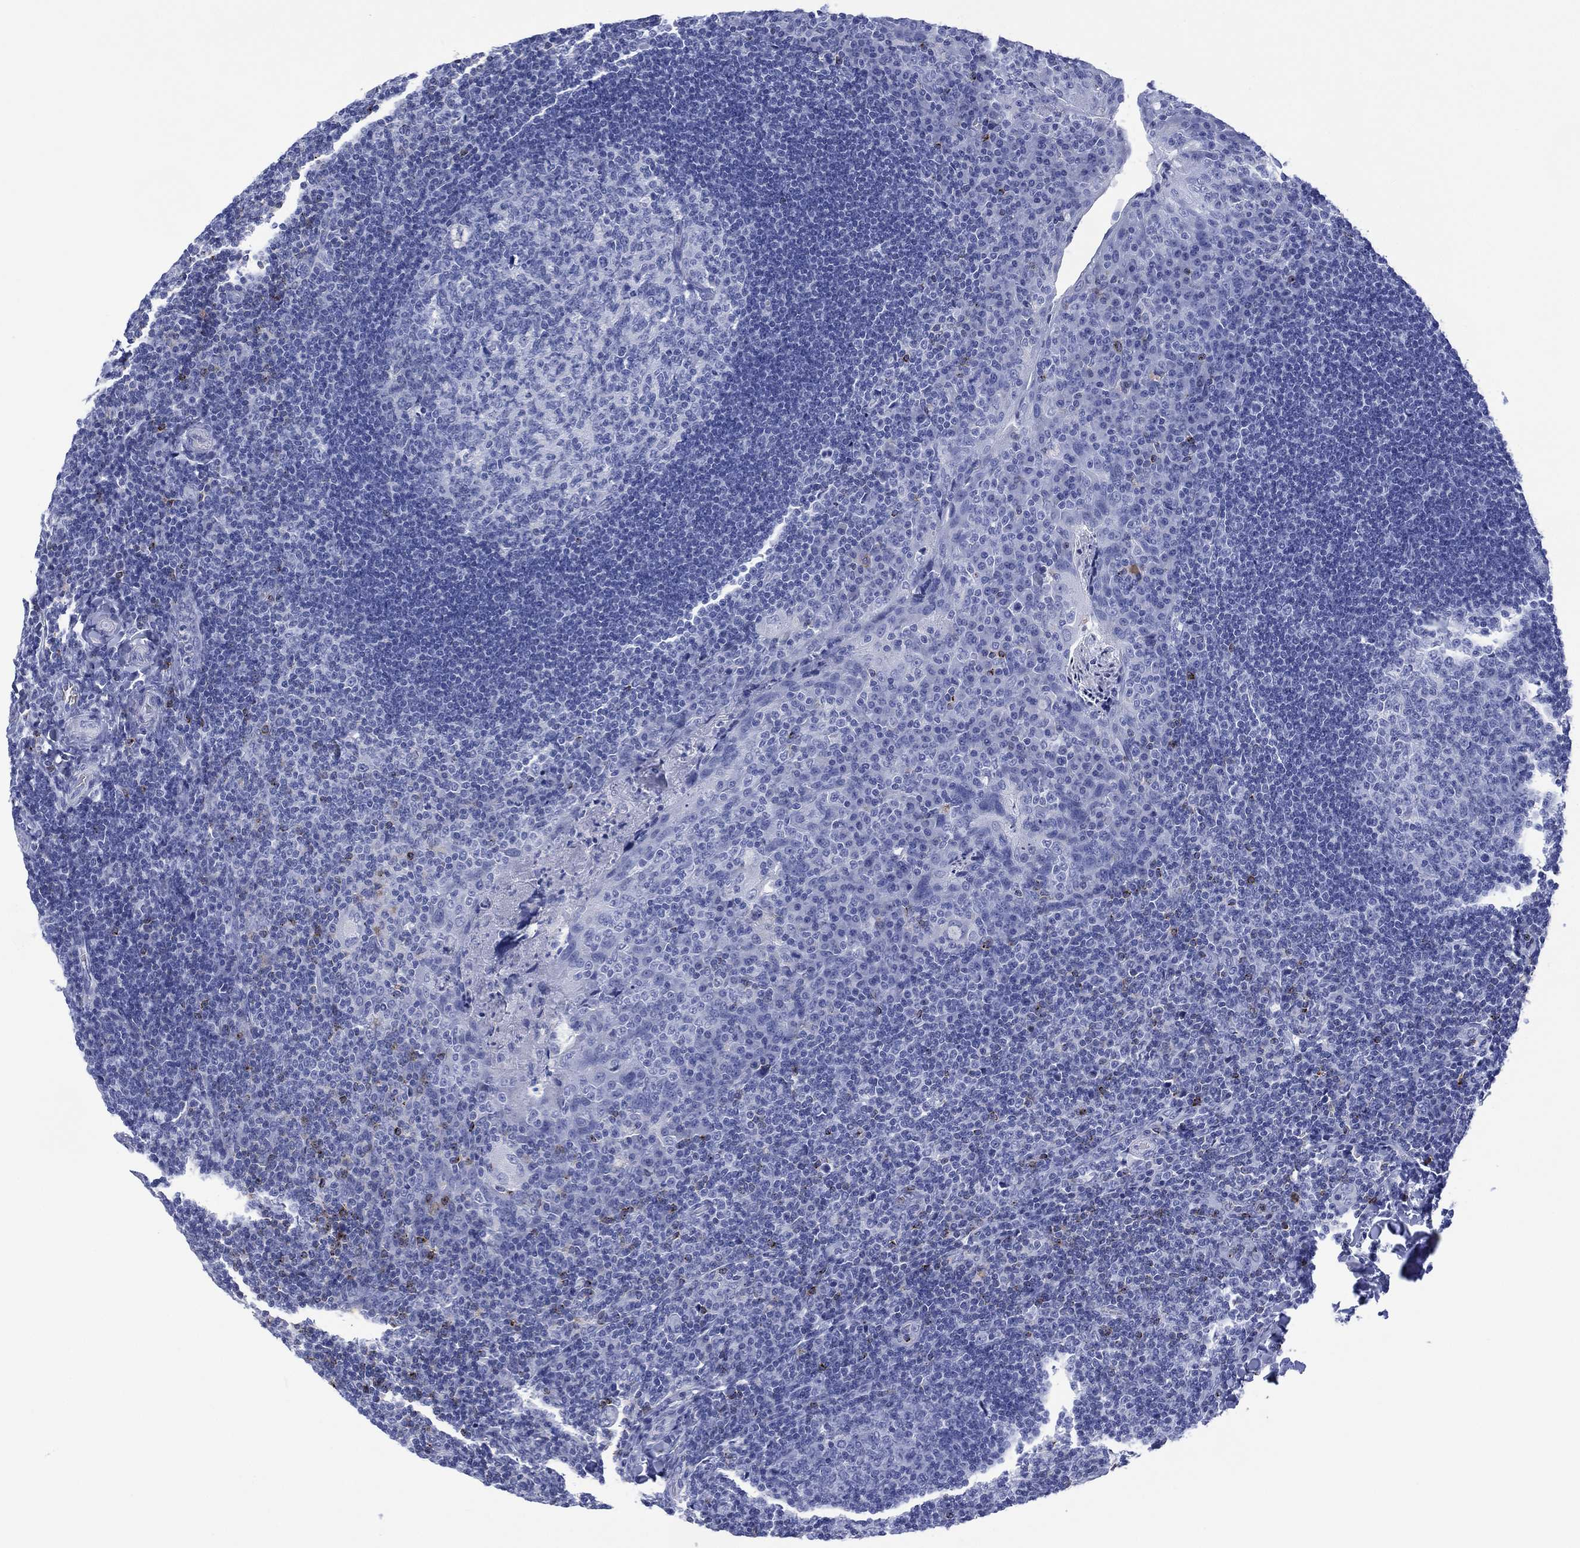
{"staining": {"intensity": "negative", "quantity": "none", "location": "none"}, "tissue": "tonsil", "cell_type": "Germinal center cells", "image_type": "normal", "snomed": [{"axis": "morphology", "description": "Normal tissue, NOS"}, {"axis": "topography", "description": "Tonsil"}], "caption": "Germinal center cells show no significant expression in normal tonsil. (Stains: DAB immunohistochemistry with hematoxylin counter stain, Microscopy: brightfield microscopy at high magnification).", "gene": "DPP4", "patient": {"sex": "male", "age": 17}}